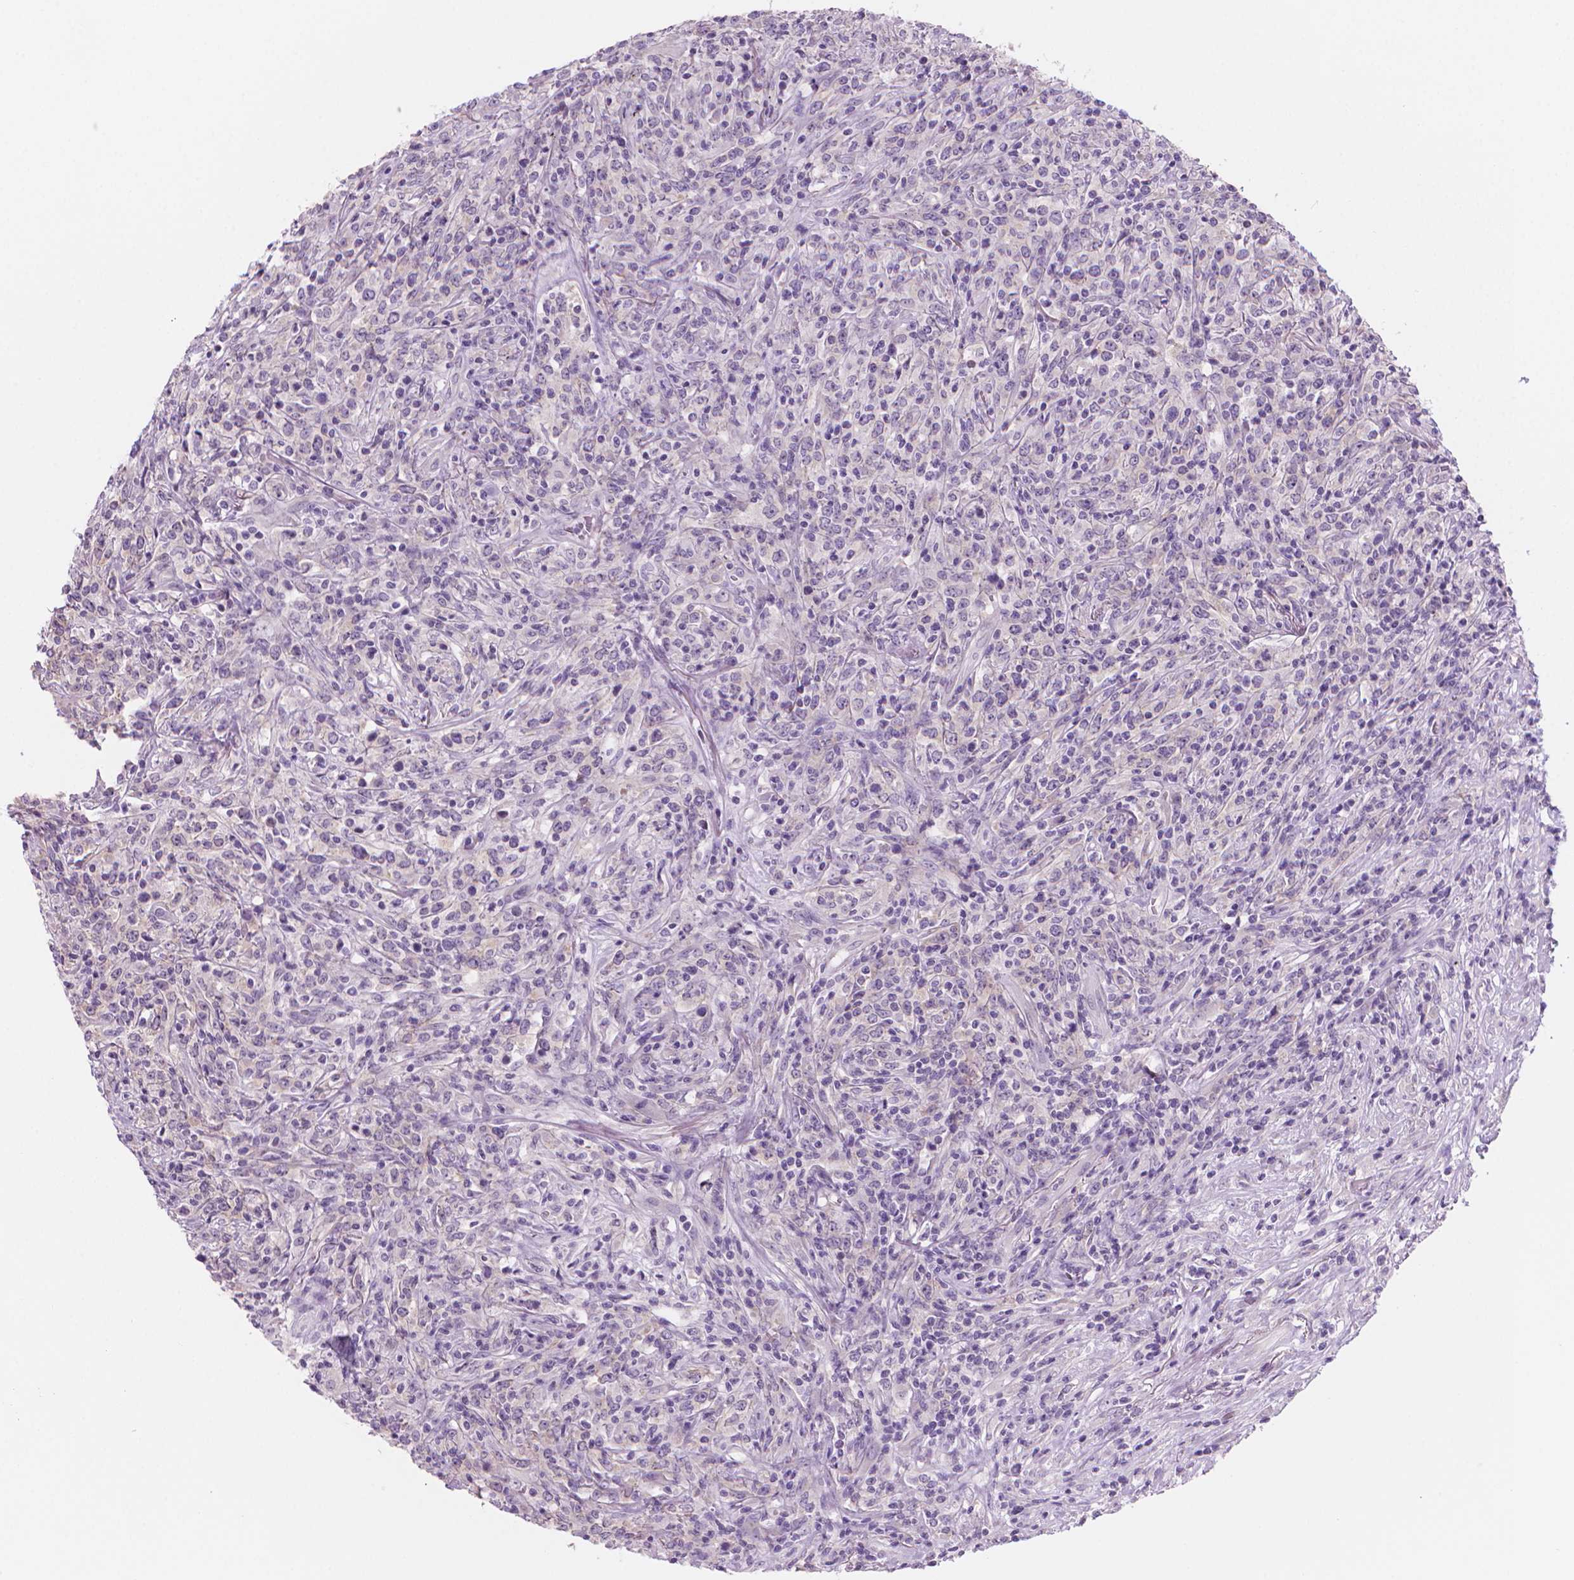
{"staining": {"intensity": "negative", "quantity": "none", "location": "none"}, "tissue": "lymphoma", "cell_type": "Tumor cells", "image_type": "cancer", "snomed": [{"axis": "morphology", "description": "Malignant lymphoma, non-Hodgkin's type, High grade"}, {"axis": "topography", "description": "Lung"}], "caption": "High magnification brightfield microscopy of high-grade malignant lymphoma, non-Hodgkin's type stained with DAB (brown) and counterstained with hematoxylin (blue): tumor cells show no significant positivity.", "gene": "ENSG00000187186", "patient": {"sex": "male", "age": 79}}